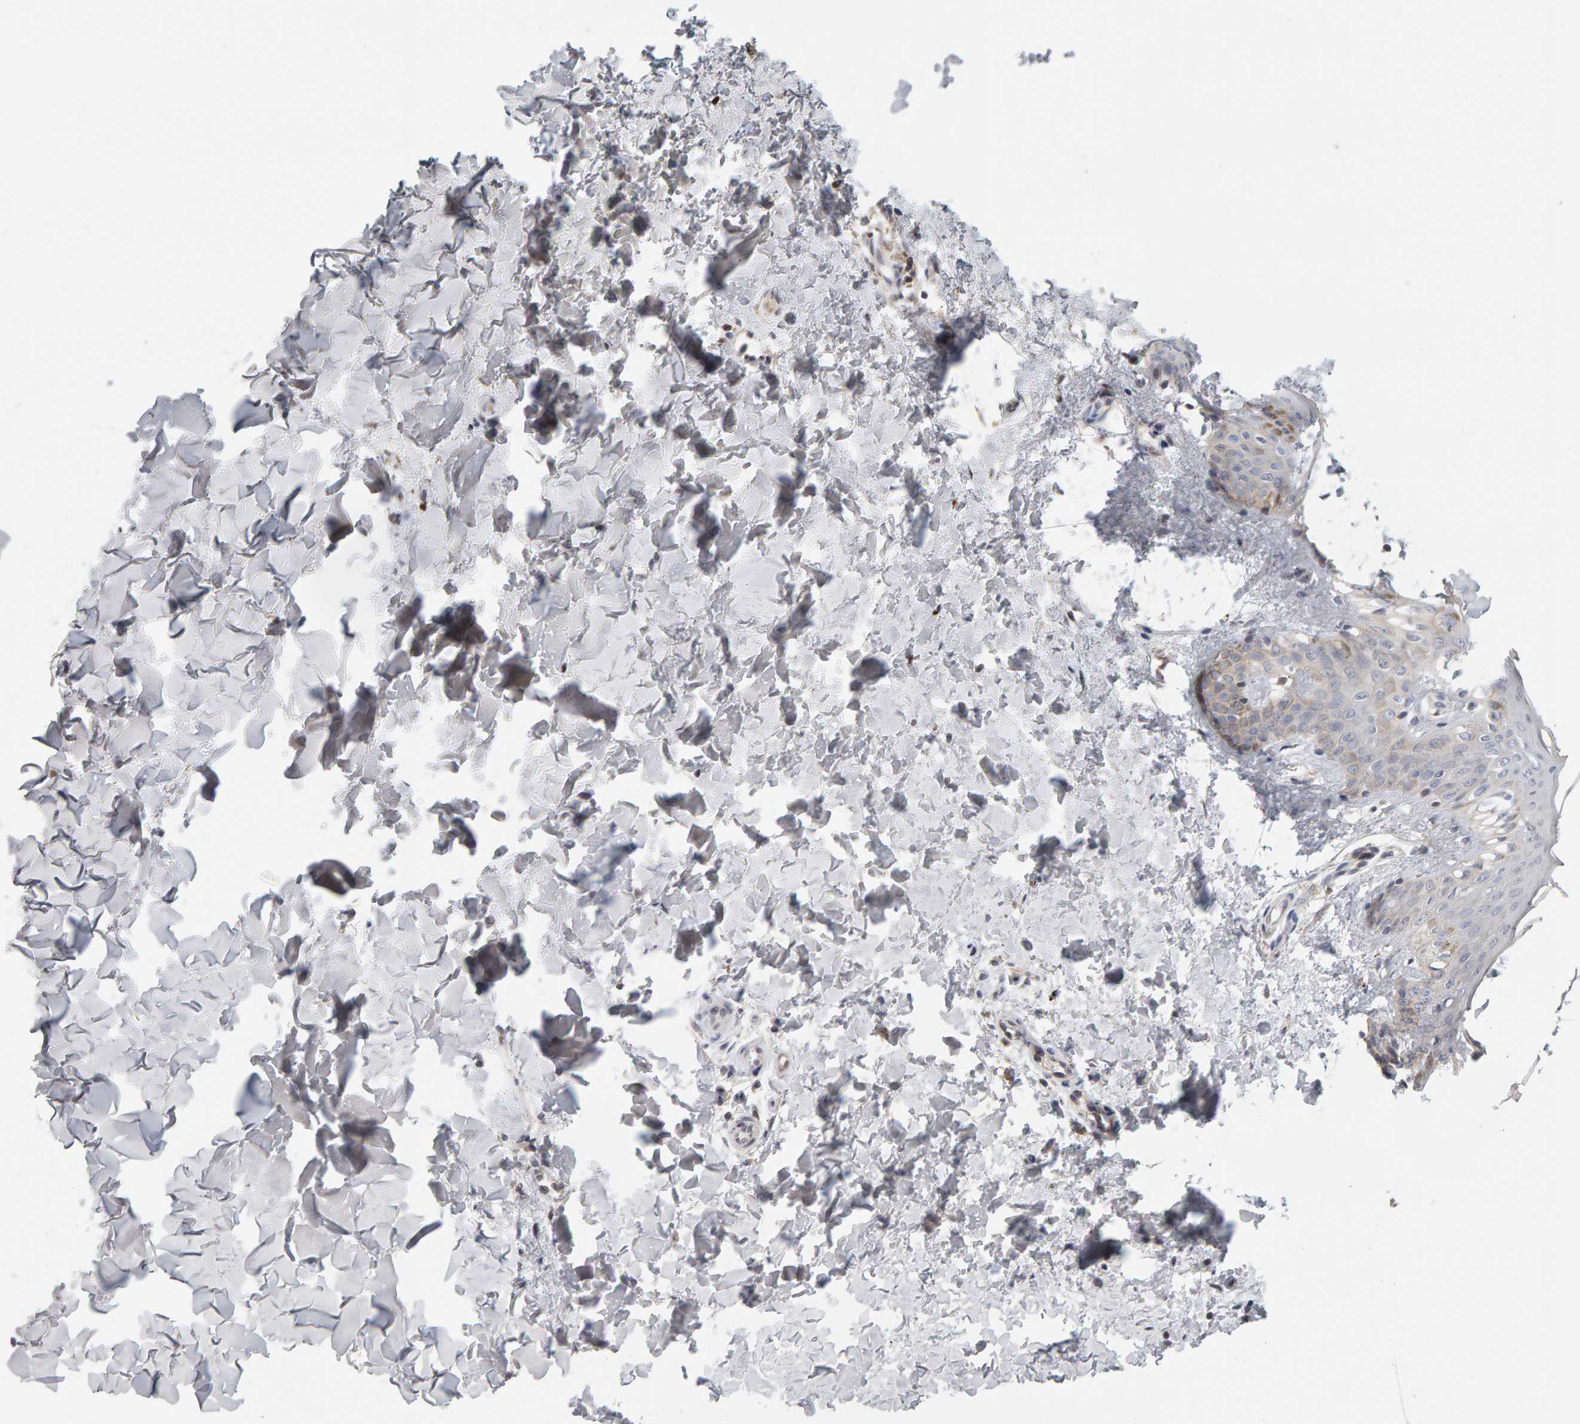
{"staining": {"intensity": "negative", "quantity": "none", "location": "none"}, "tissue": "skin", "cell_type": "Fibroblasts", "image_type": "normal", "snomed": [{"axis": "morphology", "description": "Normal tissue, NOS"}, {"axis": "morphology", "description": "Neoplasm, benign, NOS"}, {"axis": "topography", "description": "Skin"}, {"axis": "topography", "description": "Soft tissue"}], "caption": "This is an immunohistochemistry histopathology image of benign human skin. There is no staining in fibroblasts.", "gene": "MSRA", "patient": {"sex": "male", "age": 26}}